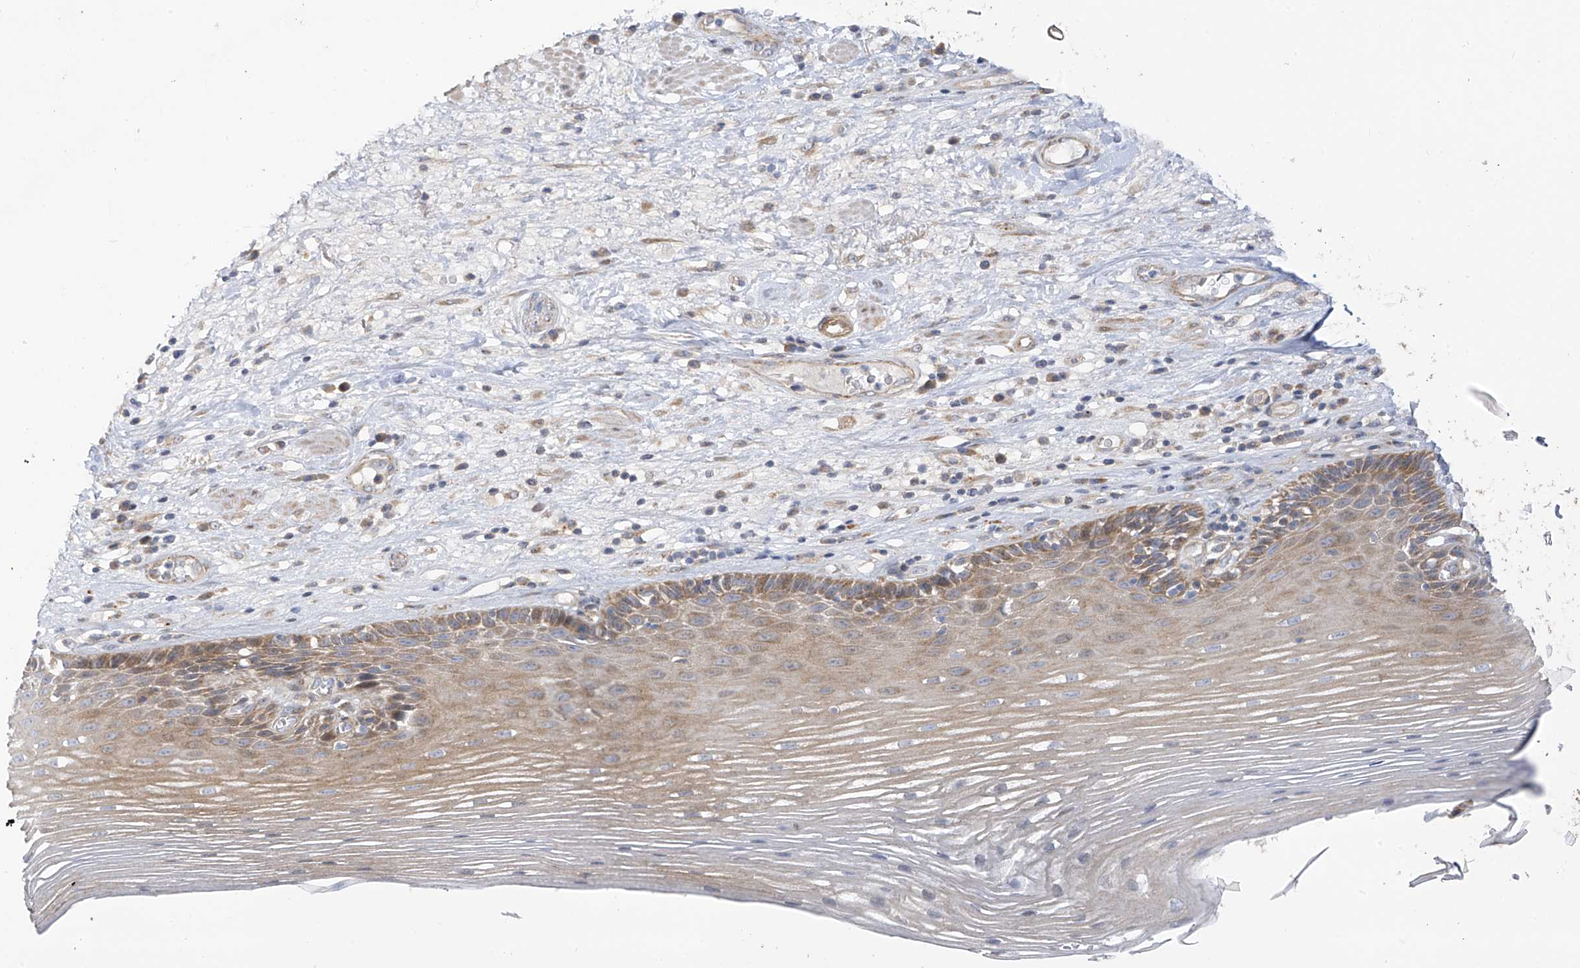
{"staining": {"intensity": "moderate", "quantity": ">75%", "location": "cytoplasmic/membranous"}, "tissue": "esophagus", "cell_type": "Squamous epithelial cells", "image_type": "normal", "snomed": [{"axis": "morphology", "description": "Normal tissue, NOS"}, {"axis": "topography", "description": "Esophagus"}], "caption": "Immunohistochemical staining of unremarkable human esophagus exhibits medium levels of moderate cytoplasmic/membranous expression in about >75% of squamous epithelial cells. (Stains: DAB in brown, nuclei in blue, Microscopy: brightfield microscopy at high magnification).", "gene": "ZNF641", "patient": {"sex": "male", "age": 62}}